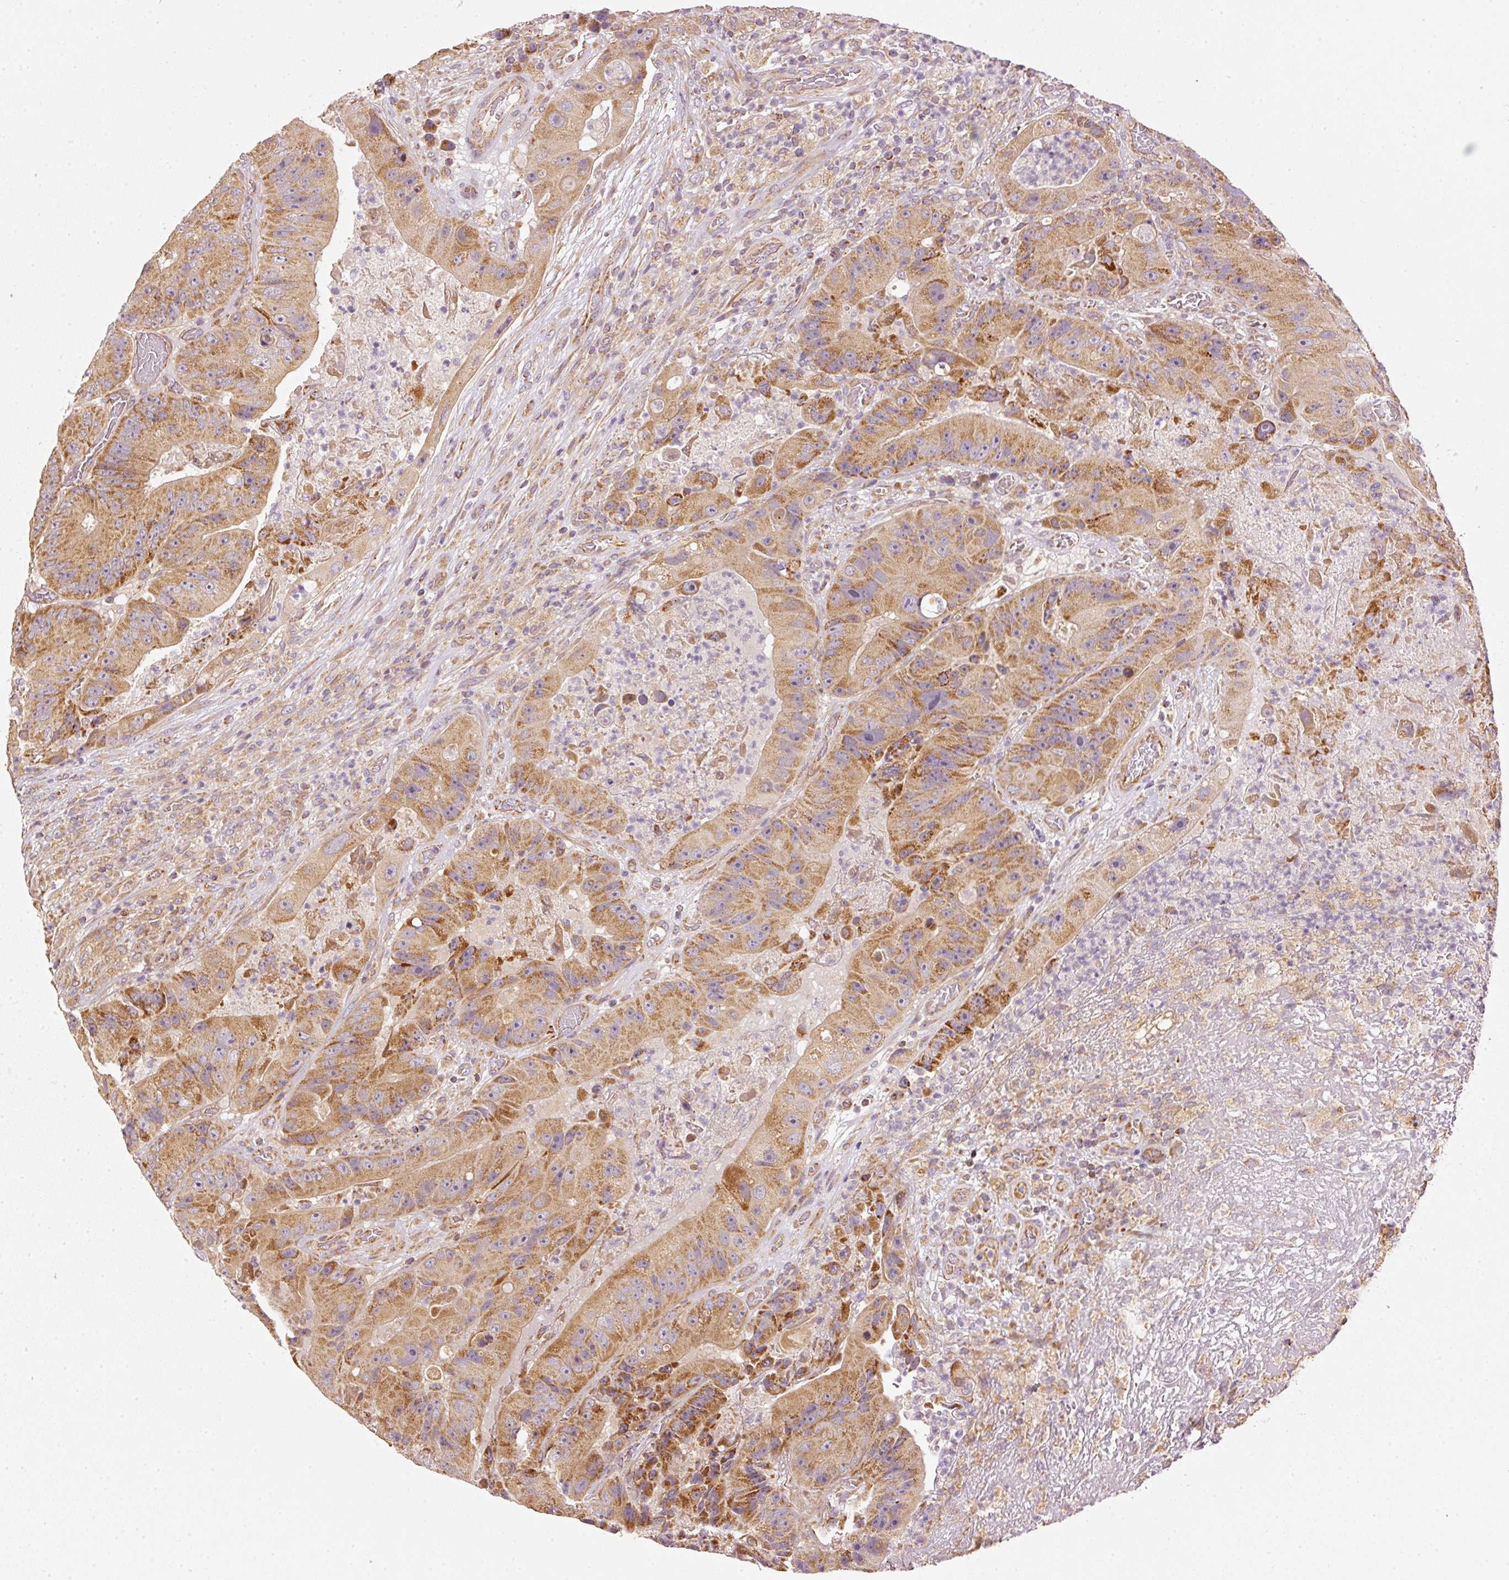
{"staining": {"intensity": "strong", "quantity": ">75%", "location": "cytoplasmic/membranous"}, "tissue": "colorectal cancer", "cell_type": "Tumor cells", "image_type": "cancer", "snomed": [{"axis": "morphology", "description": "Adenocarcinoma, NOS"}, {"axis": "topography", "description": "Colon"}], "caption": "Strong cytoplasmic/membranous positivity is identified in about >75% of tumor cells in colorectal cancer.", "gene": "MTHFD1L", "patient": {"sex": "female", "age": 86}}